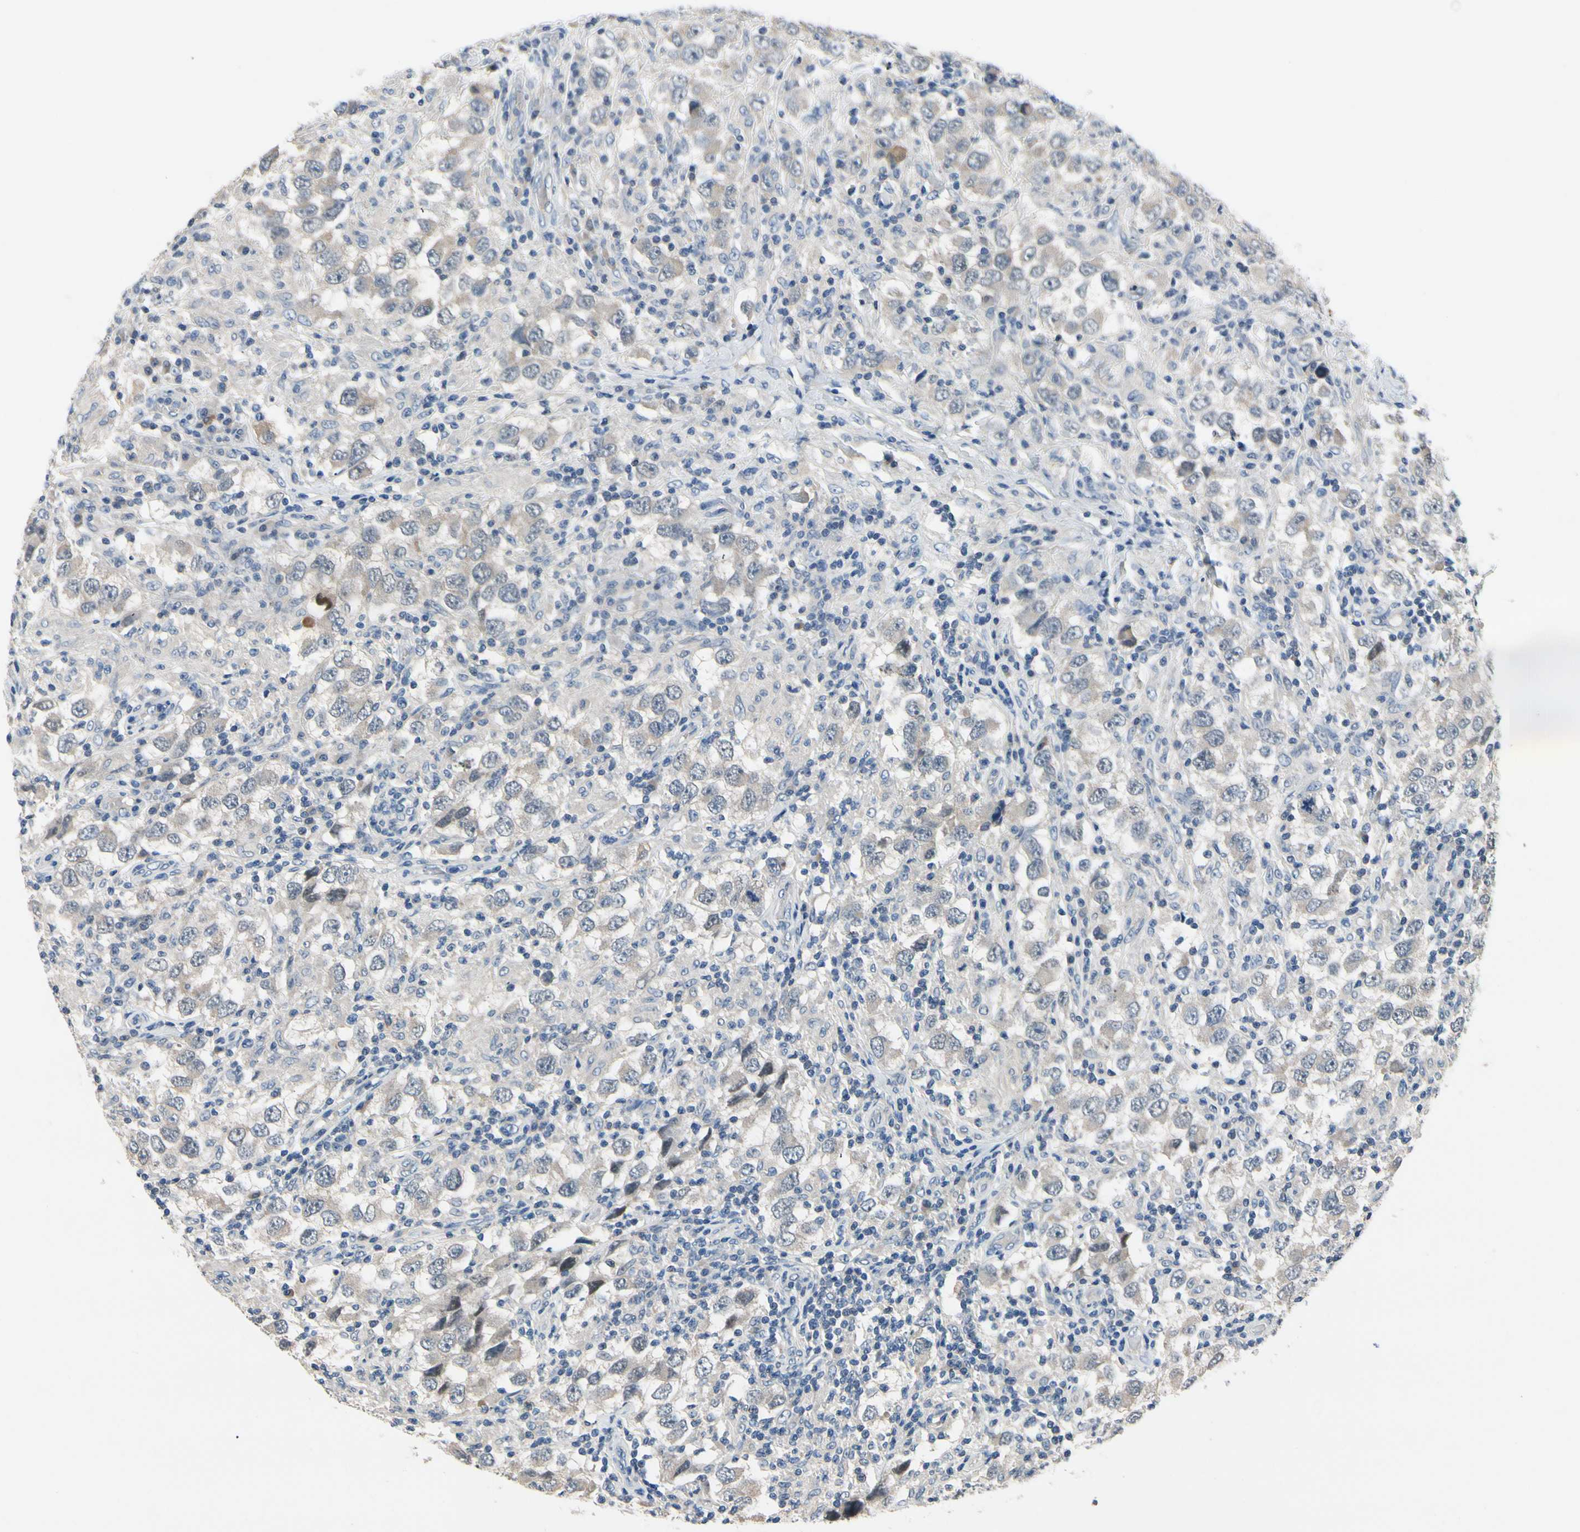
{"staining": {"intensity": "negative", "quantity": "none", "location": "none"}, "tissue": "testis cancer", "cell_type": "Tumor cells", "image_type": "cancer", "snomed": [{"axis": "morphology", "description": "Carcinoma, Embryonal, NOS"}, {"axis": "topography", "description": "Testis"}], "caption": "This is a photomicrograph of immunohistochemistry staining of testis cancer (embryonal carcinoma), which shows no staining in tumor cells.", "gene": "SLC27A6", "patient": {"sex": "male", "age": 21}}